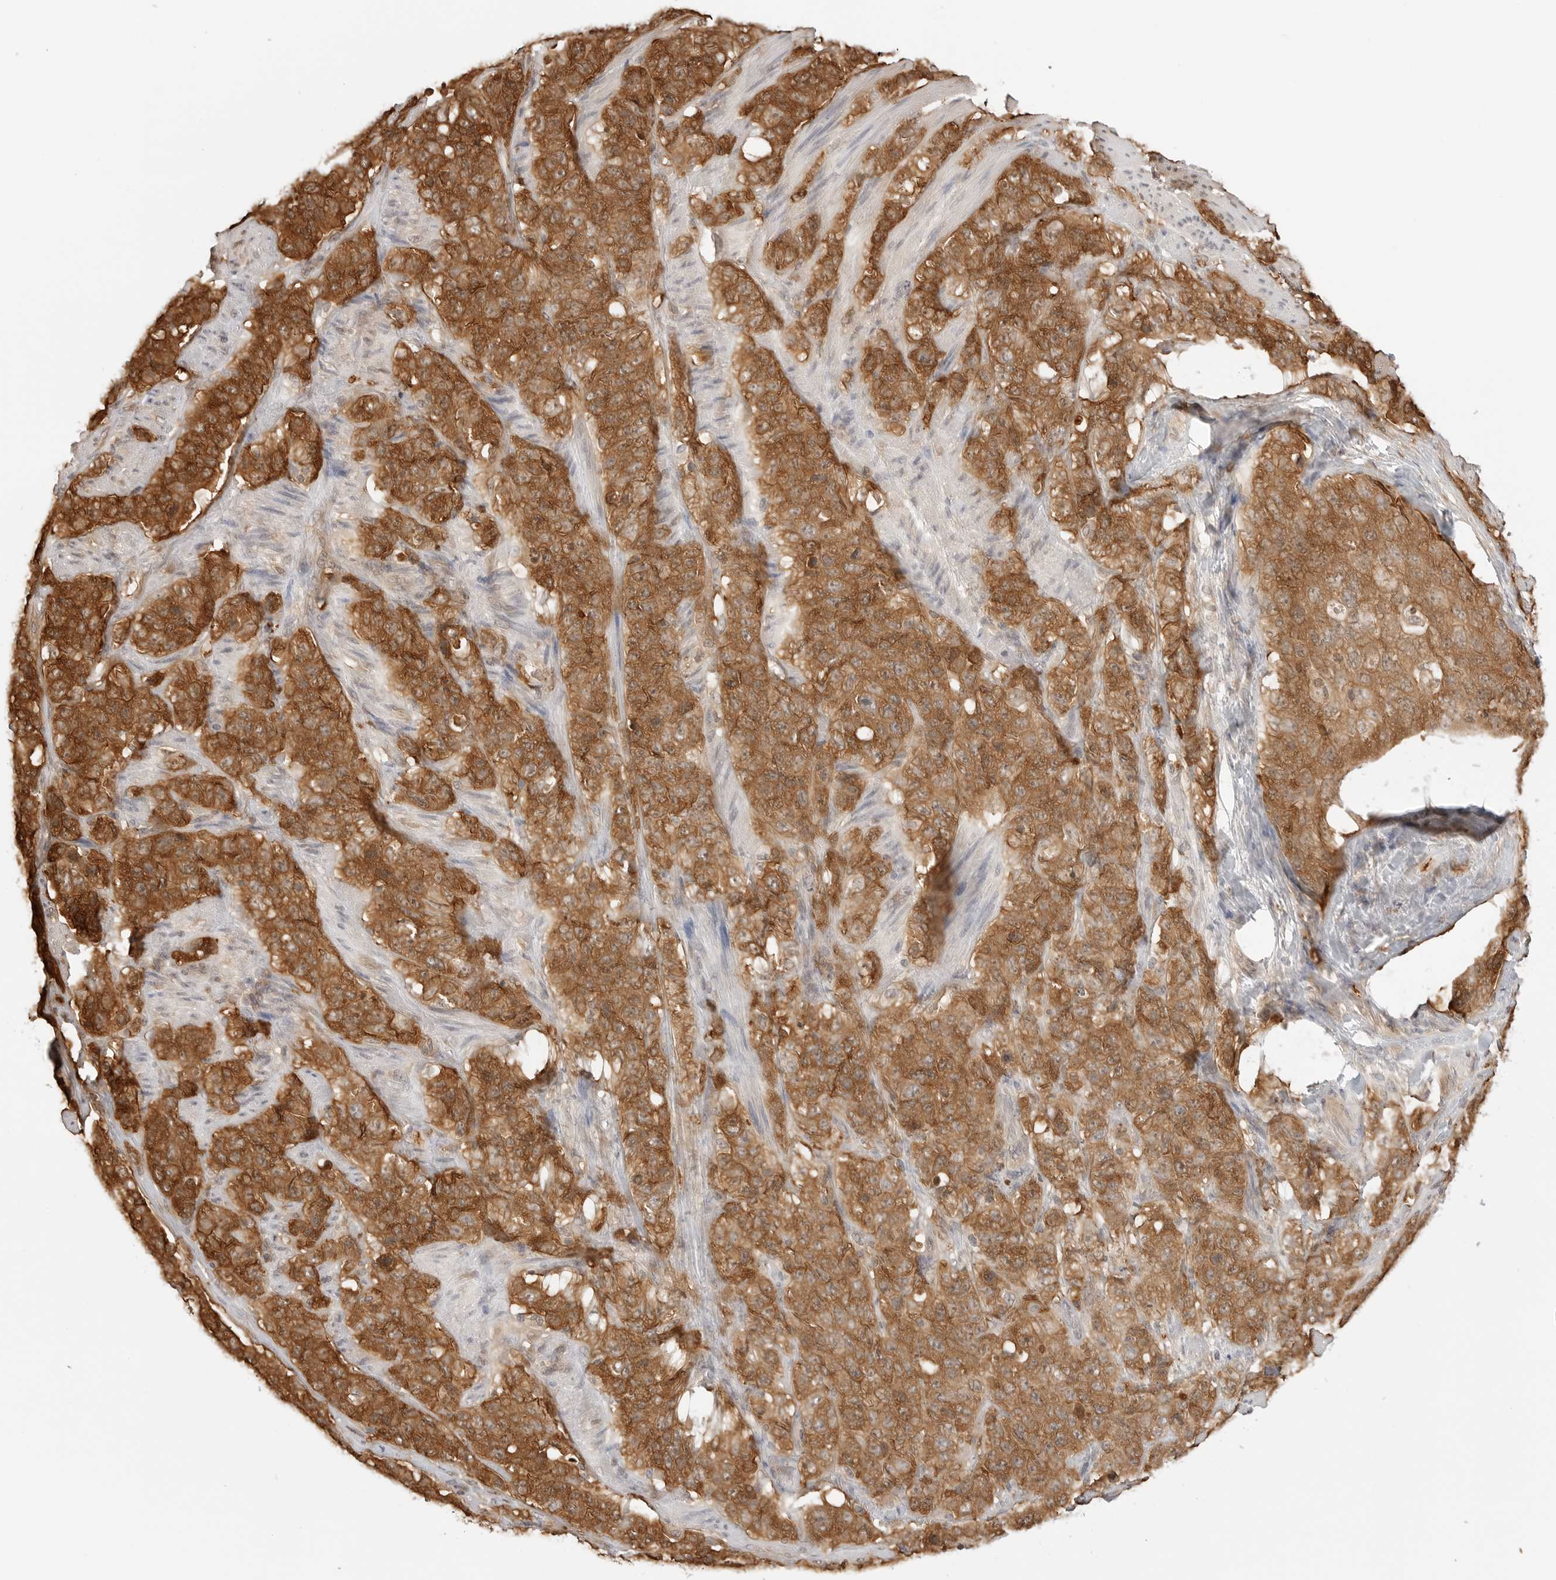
{"staining": {"intensity": "strong", "quantity": ">75%", "location": "cytoplasmic/membranous"}, "tissue": "stomach cancer", "cell_type": "Tumor cells", "image_type": "cancer", "snomed": [{"axis": "morphology", "description": "Adenocarcinoma, NOS"}, {"axis": "topography", "description": "Stomach"}], "caption": "Immunohistochemical staining of human adenocarcinoma (stomach) reveals high levels of strong cytoplasmic/membranous protein expression in approximately >75% of tumor cells.", "gene": "NUDC", "patient": {"sex": "male", "age": 48}}